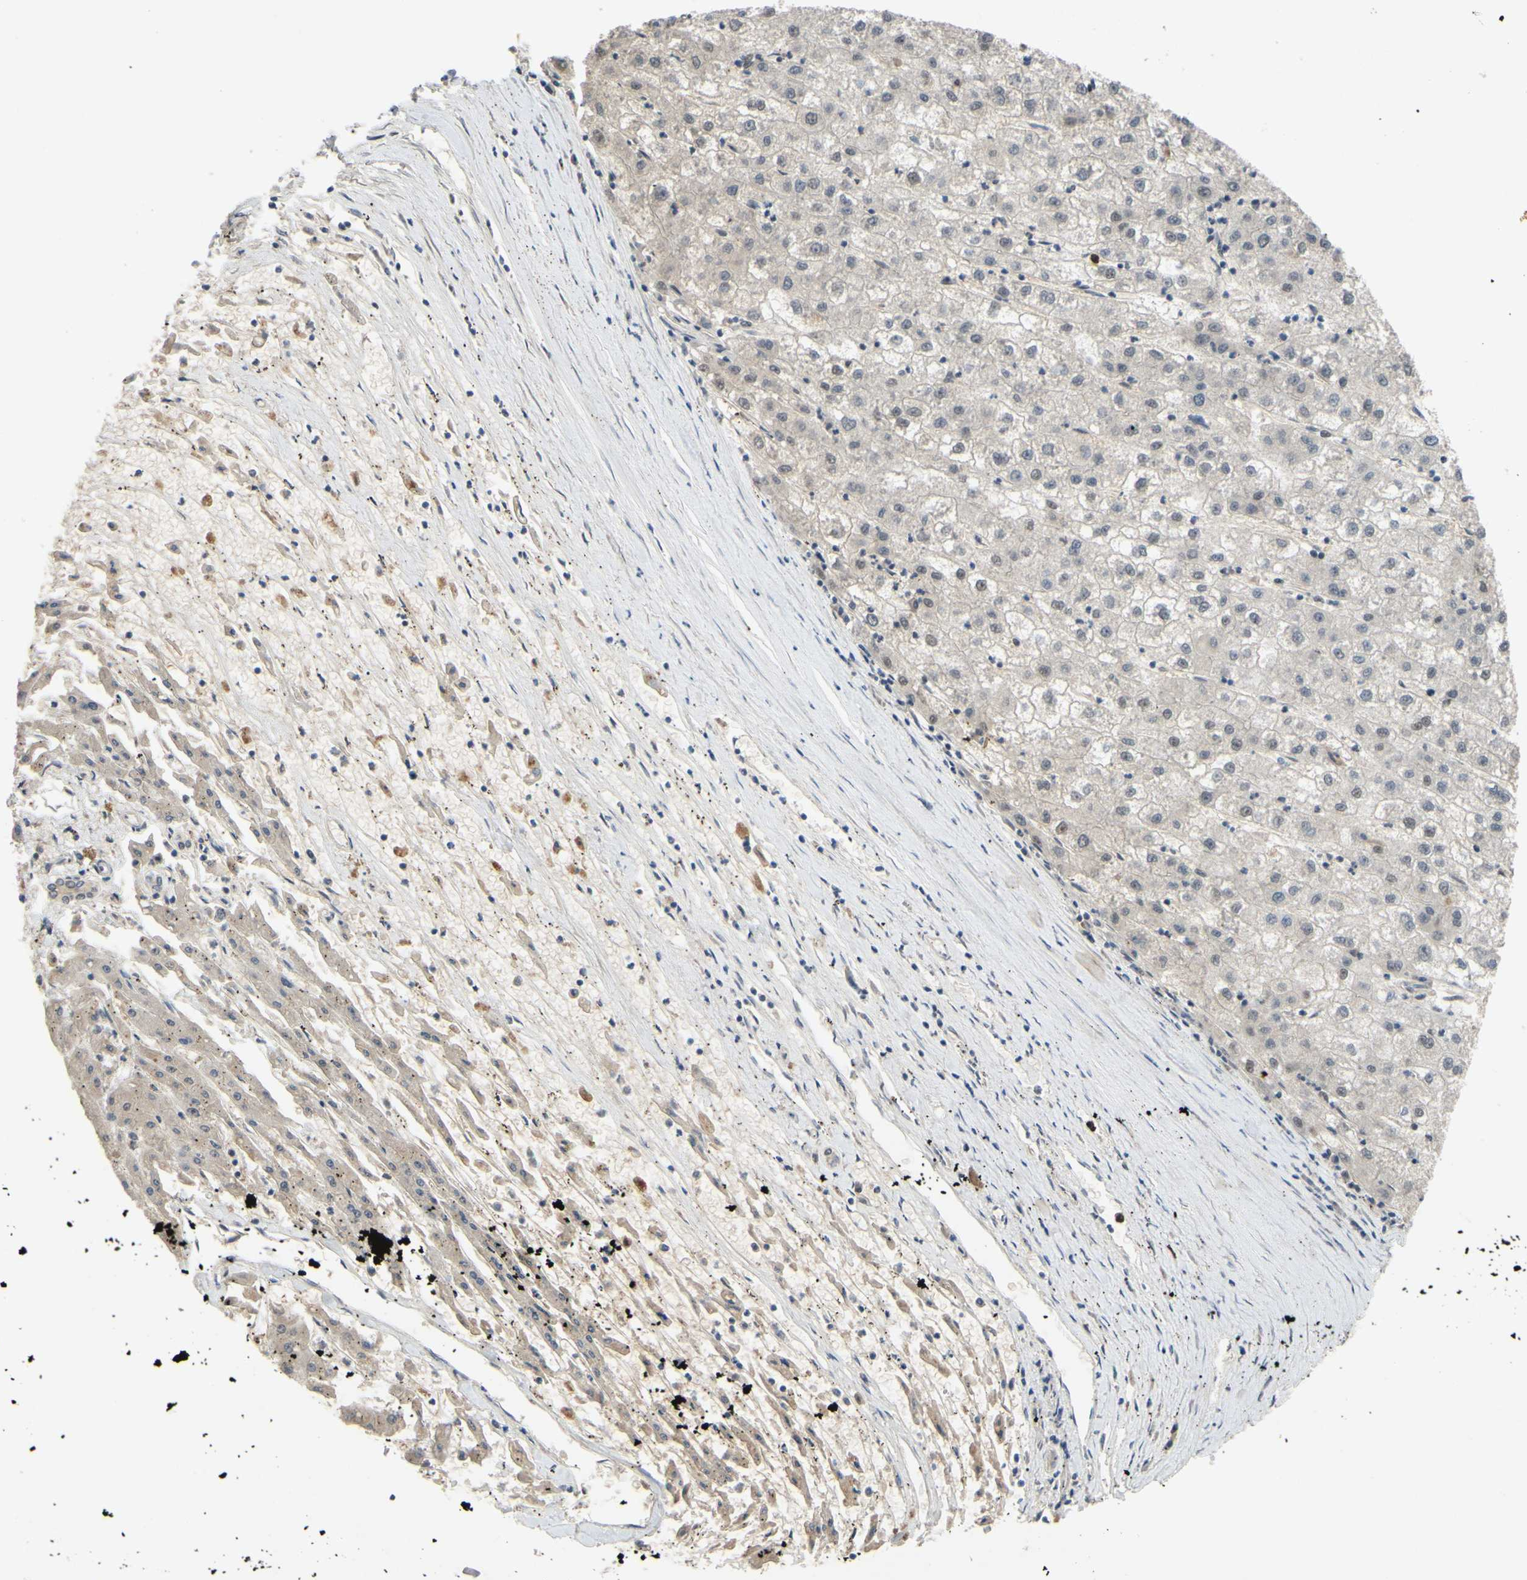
{"staining": {"intensity": "weak", "quantity": "<25%", "location": "nuclear"}, "tissue": "liver cancer", "cell_type": "Tumor cells", "image_type": "cancer", "snomed": [{"axis": "morphology", "description": "Carcinoma, Hepatocellular, NOS"}, {"axis": "topography", "description": "Liver"}], "caption": "Liver hepatocellular carcinoma was stained to show a protein in brown. There is no significant staining in tumor cells.", "gene": "ALK", "patient": {"sex": "male", "age": 72}}